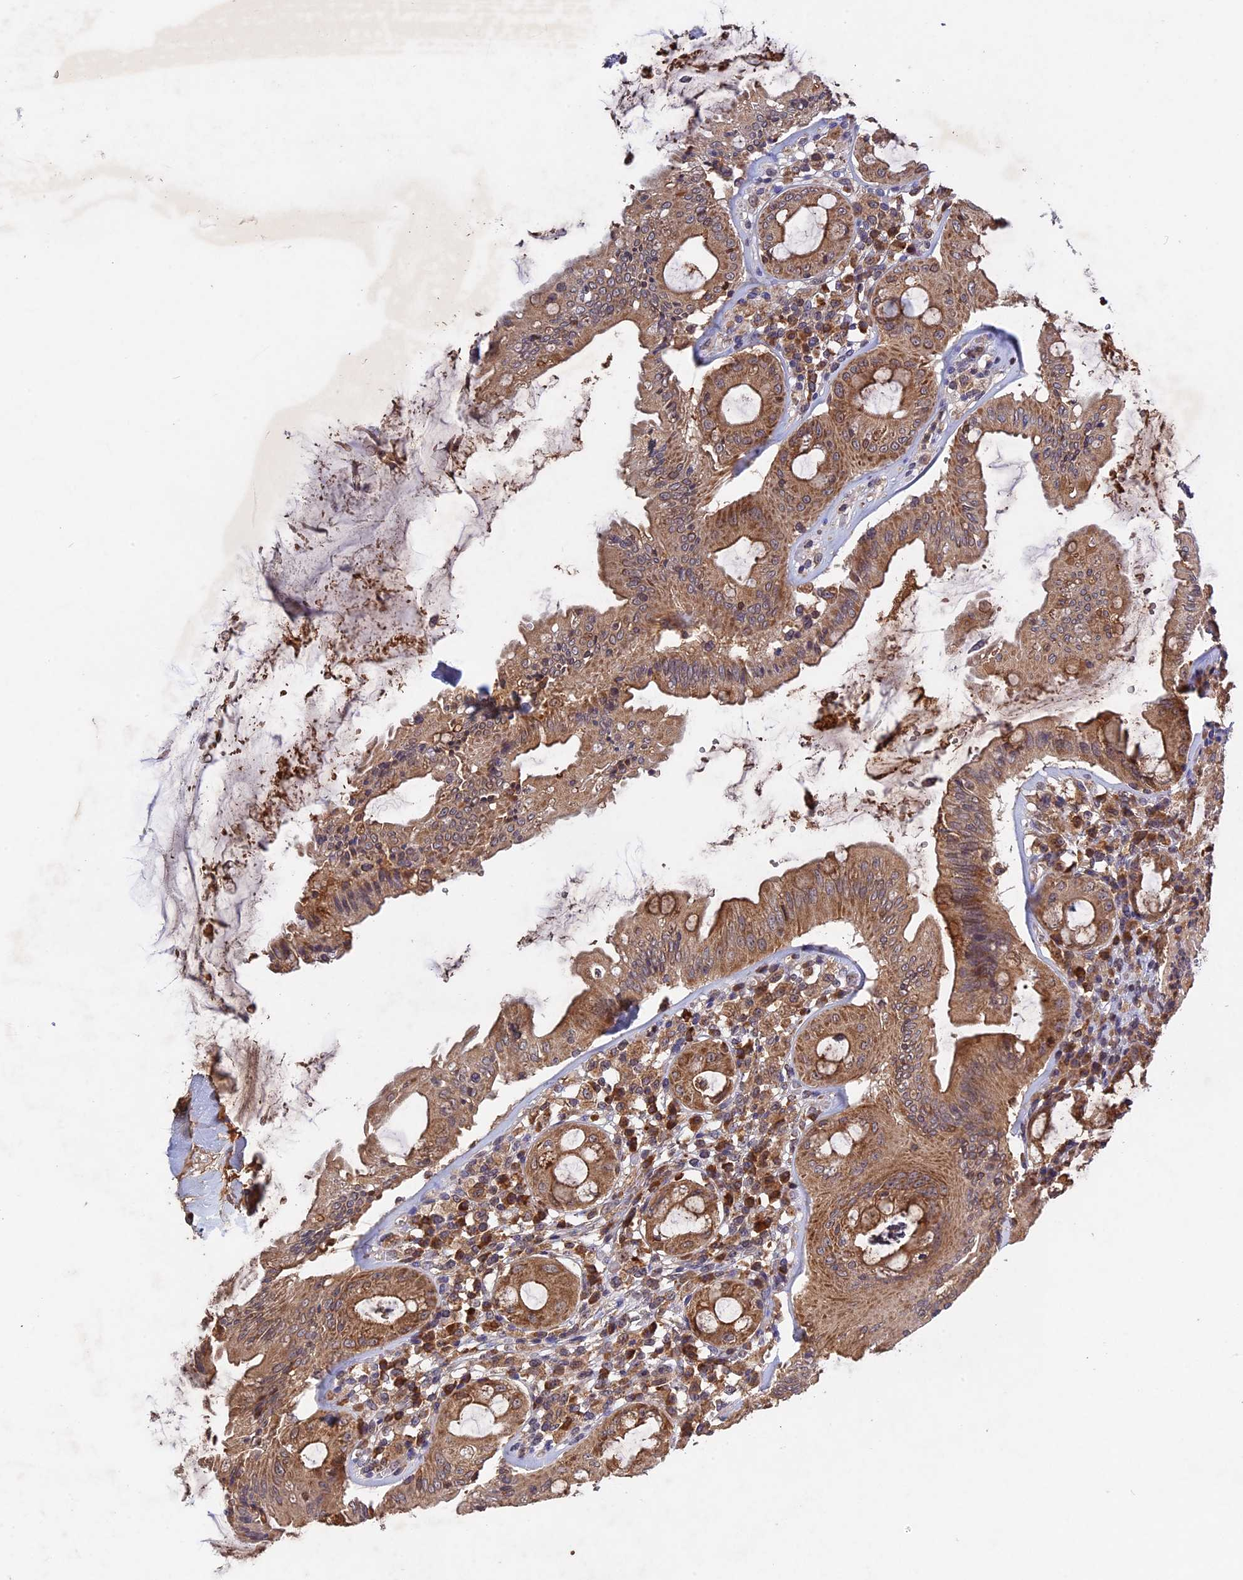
{"staining": {"intensity": "strong", "quantity": ">75%", "location": "cytoplasmic/membranous"}, "tissue": "rectum", "cell_type": "Glandular cells", "image_type": "normal", "snomed": [{"axis": "morphology", "description": "Normal tissue, NOS"}, {"axis": "topography", "description": "Rectum"}], "caption": "A brown stain shows strong cytoplasmic/membranous positivity of a protein in glandular cells of benign rectum. (DAB IHC with brightfield microscopy, high magnification).", "gene": "RAB15", "patient": {"sex": "female", "age": 57}}